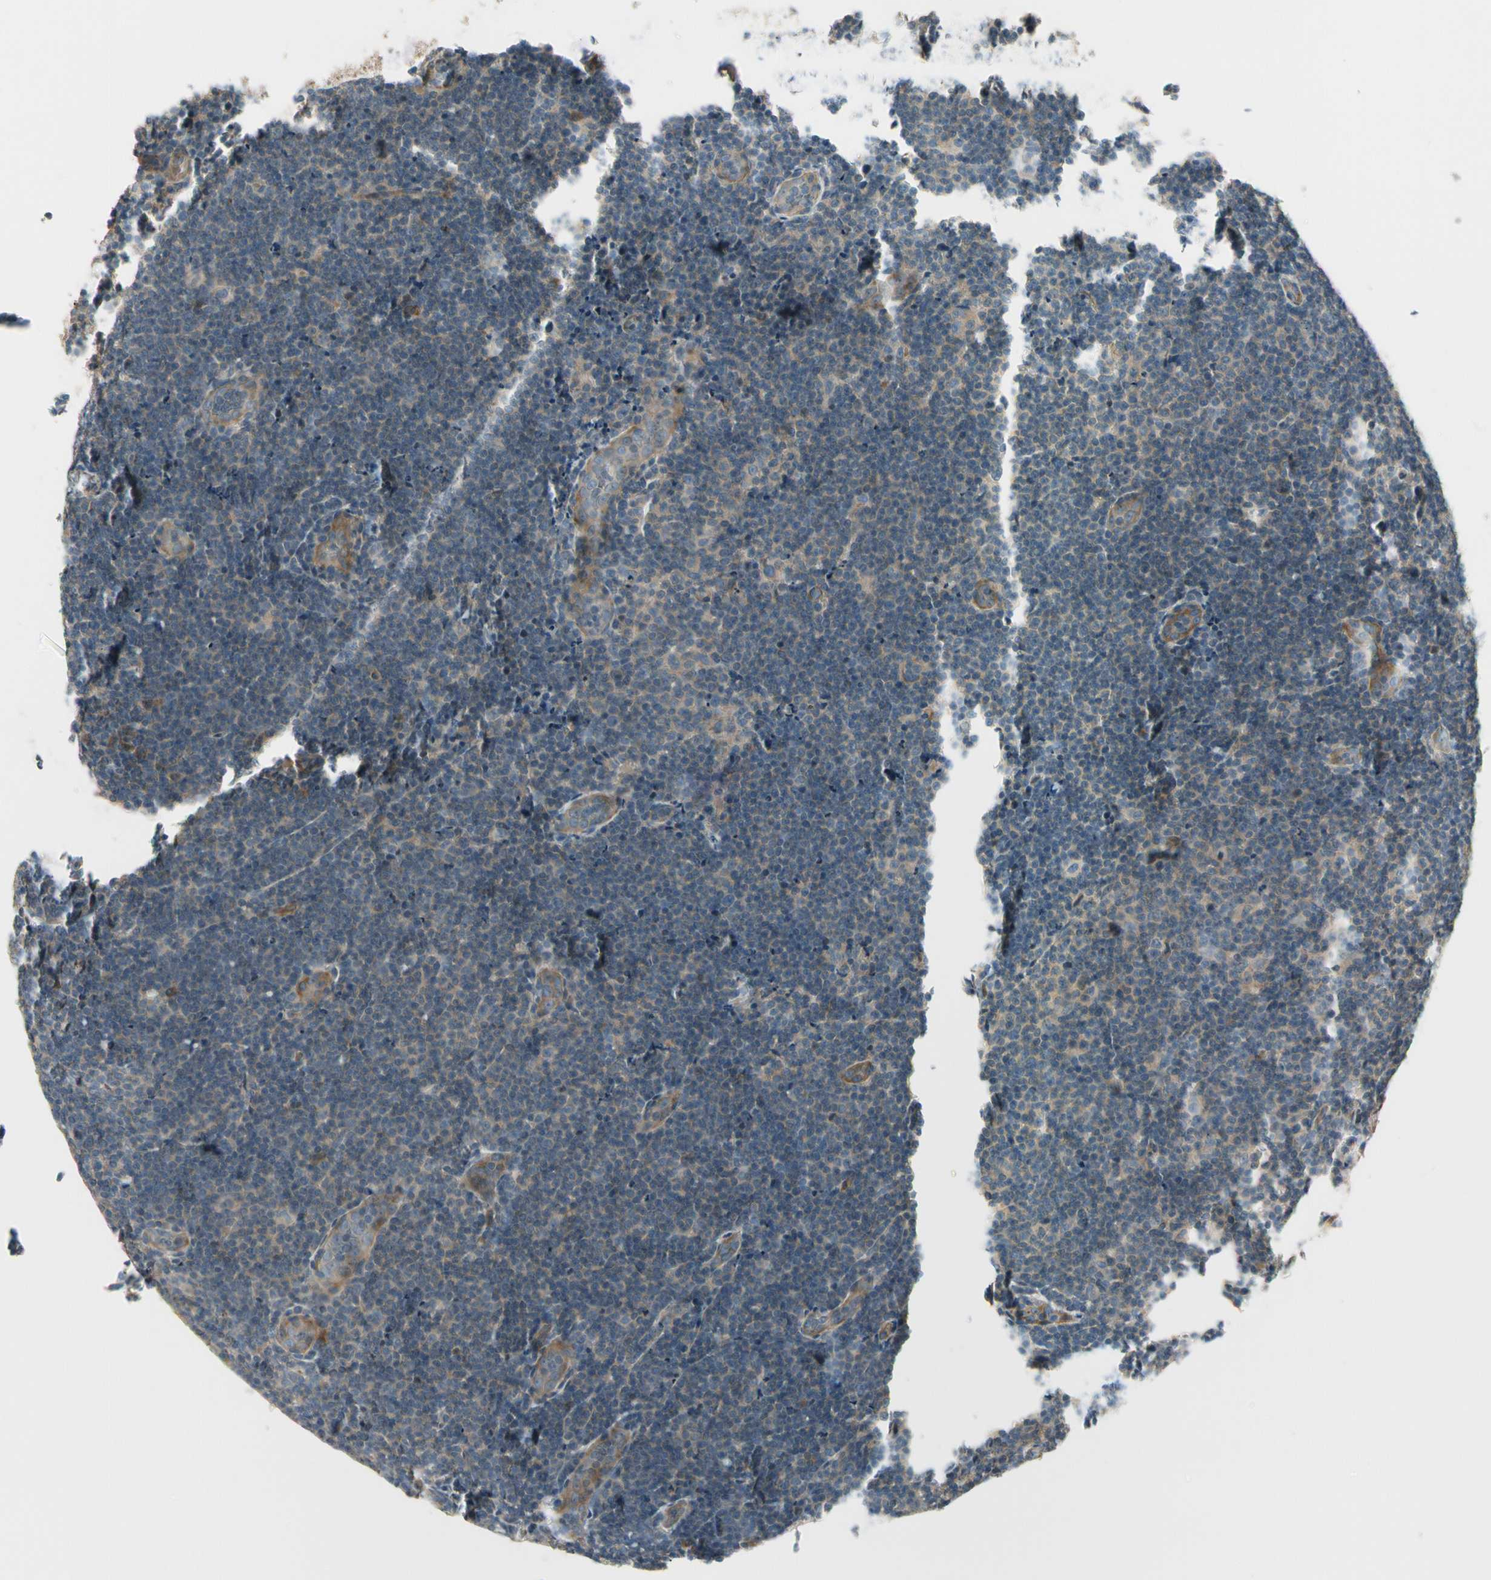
{"staining": {"intensity": "weak", "quantity": "25%-75%", "location": "cytoplasmic/membranous"}, "tissue": "lymphoma", "cell_type": "Tumor cells", "image_type": "cancer", "snomed": [{"axis": "morphology", "description": "Malignant lymphoma, non-Hodgkin's type, Low grade"}, {"axis": "topography", "description": "Lymph node"}], "caption": "Lymphoma stained for a protein (brown) reveals weak cytoplasmic/membranous positive positivity in about 25%-75% of tumor cells.", "gene": "PPP3CB", "patient": {"sex": "male", "age": 83}}